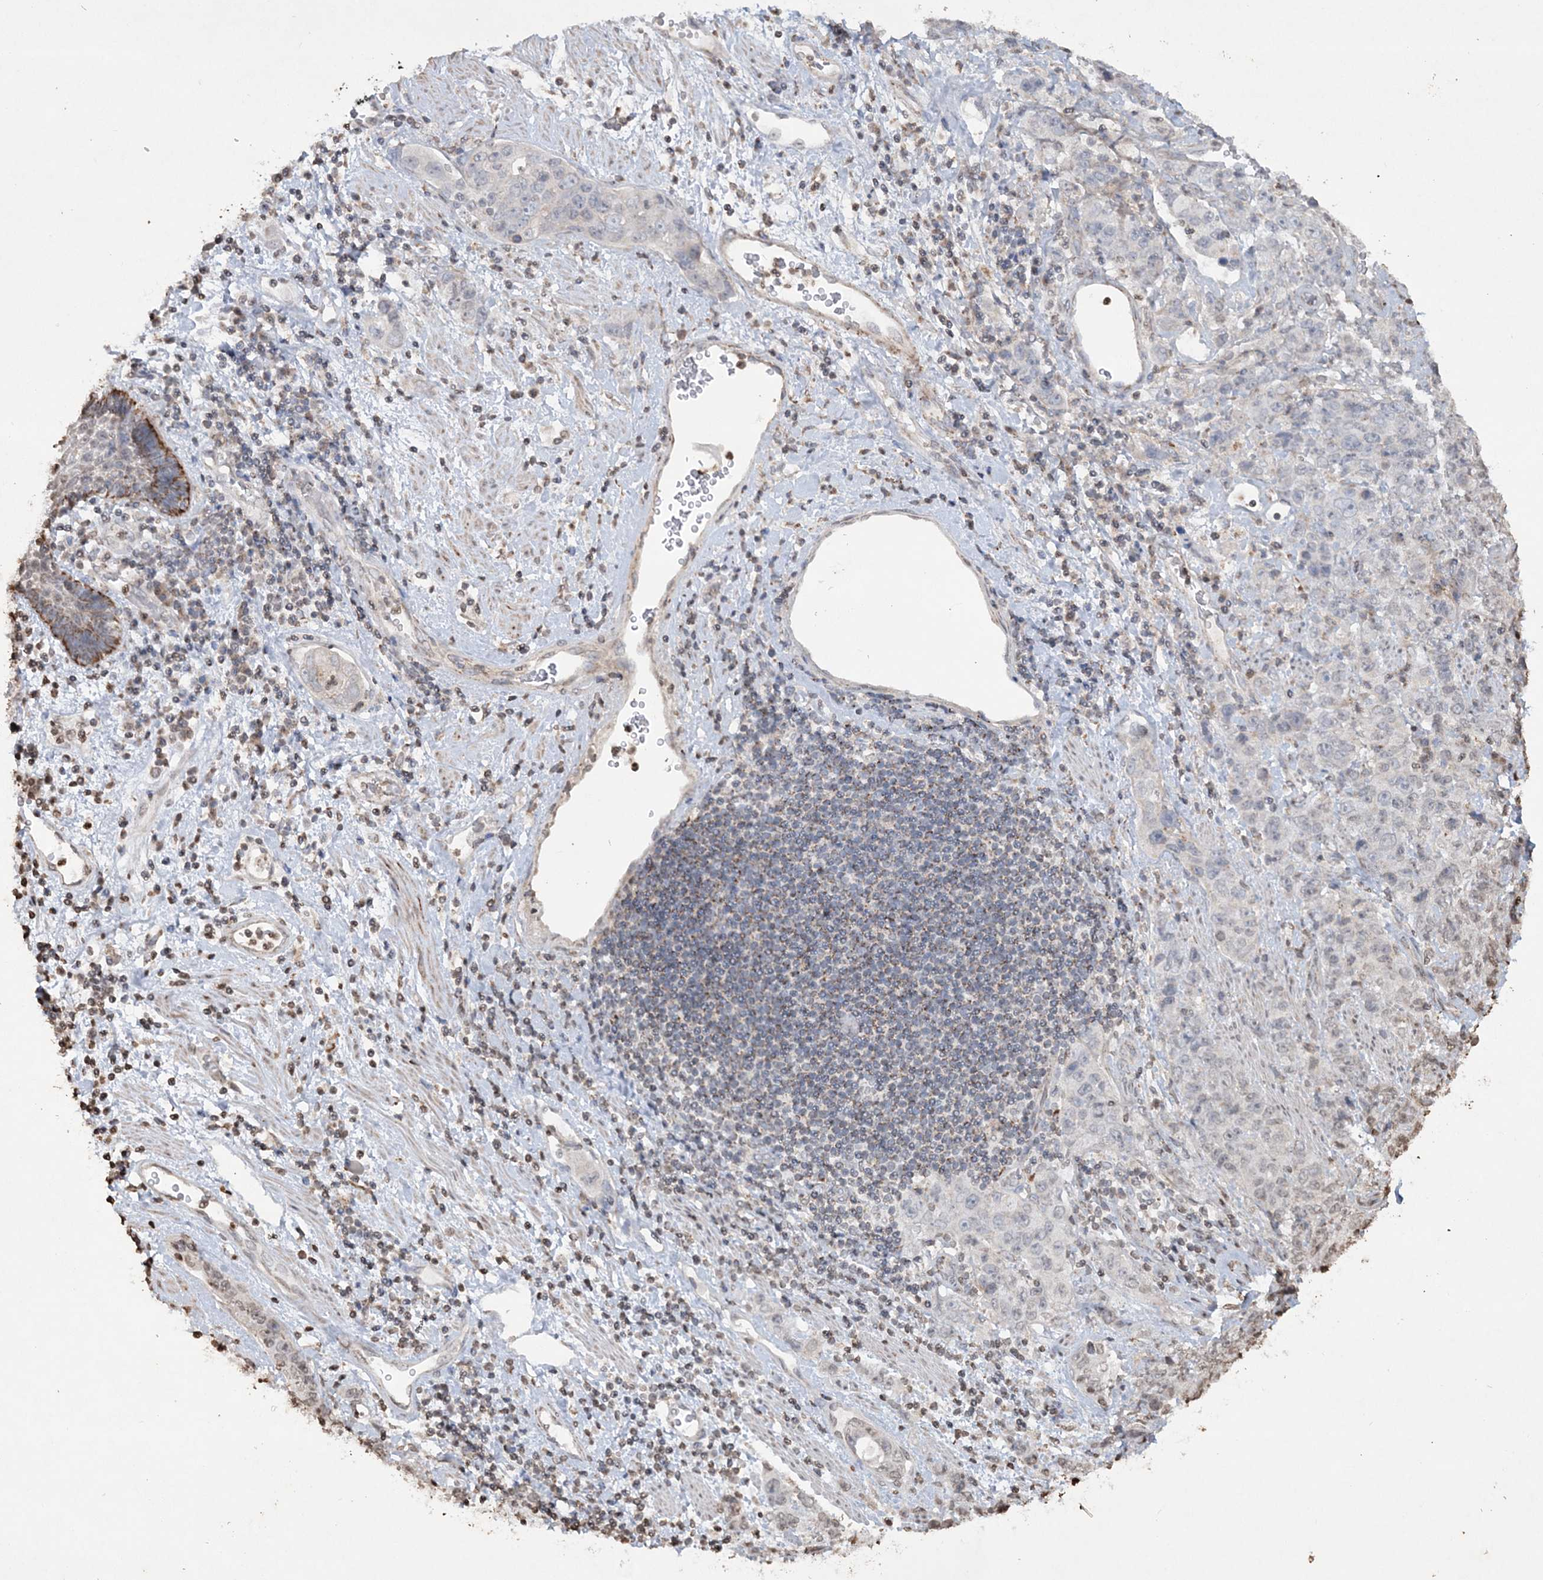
{"staining": {"intensity": "negative", "quantity": "none", "location": "none"}, "tissue": "stomach cancer", "cell_type": "Tumor cells", "image_type": "cancer", "snomed": [{"axis": "morphology", "description": "Adenocarcinoma, NOS"}, {"axis": "topography", "description": "Stomach"}], "caption": "Human stomach adenocarcinoma stained for a protein using immunohistochemistry (IHC) shows no staining in tumor cells.", "gene": "TTC7A", "patient": {"sex": "male", "age": 48}}